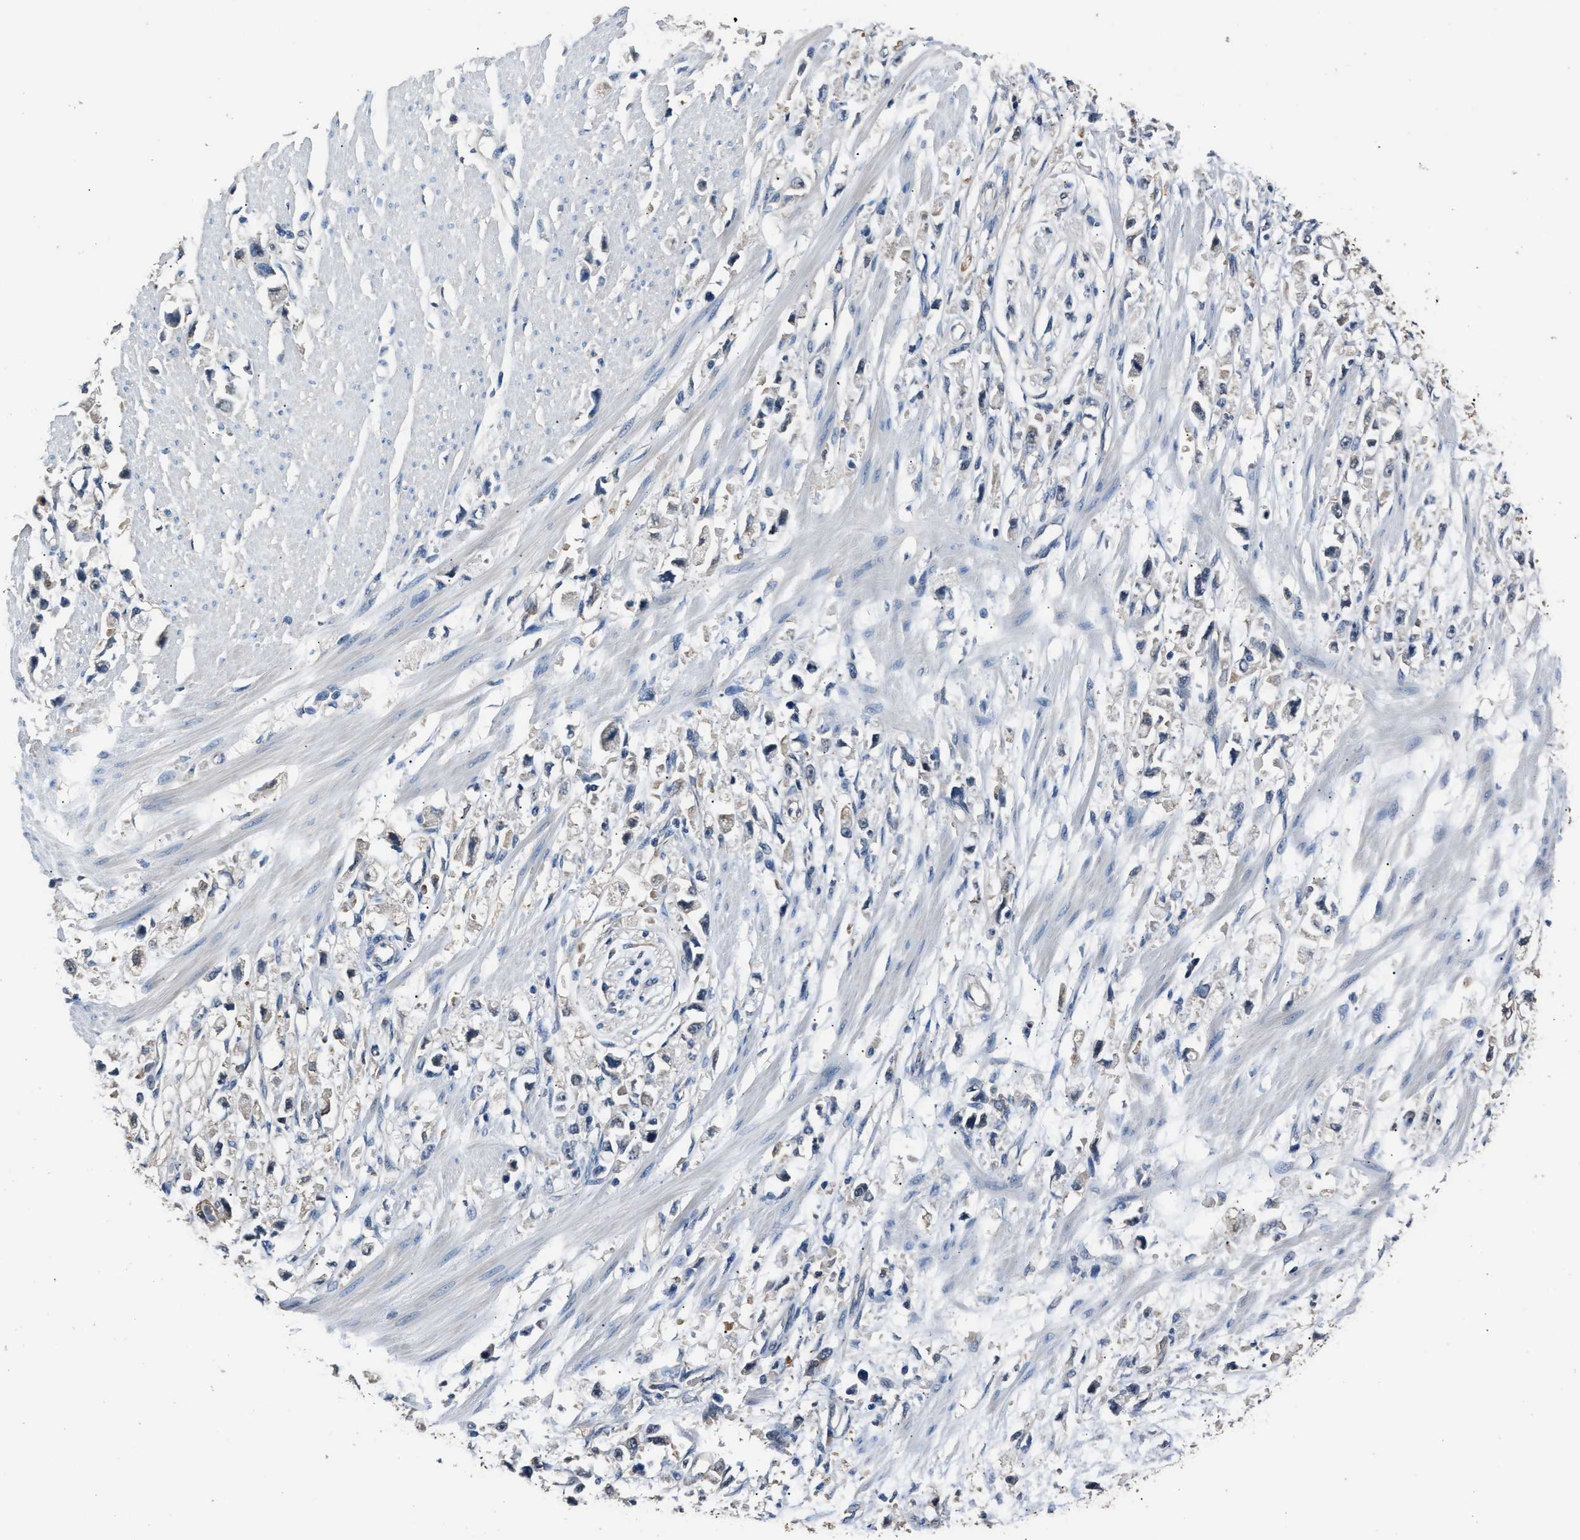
{"staining": {"intensity": "negative", "quantity": "none", "location": "none"}, "tissue": "stomach cancer", "cell_type": "Tumor cells", "image_type": "cancer", "snomed": [{"axis": "morphology", "description": "Adenocarcinoma, NOS"}, {"axis": "topography", "description": "Stomach"}], "caption": "Histopathology image shows no protein staining in tumor cells of stomach cancer (adenocarcinoma) tissue.", "gene": "GSTP1", "patient": {"sex": "female", "age": 59}}